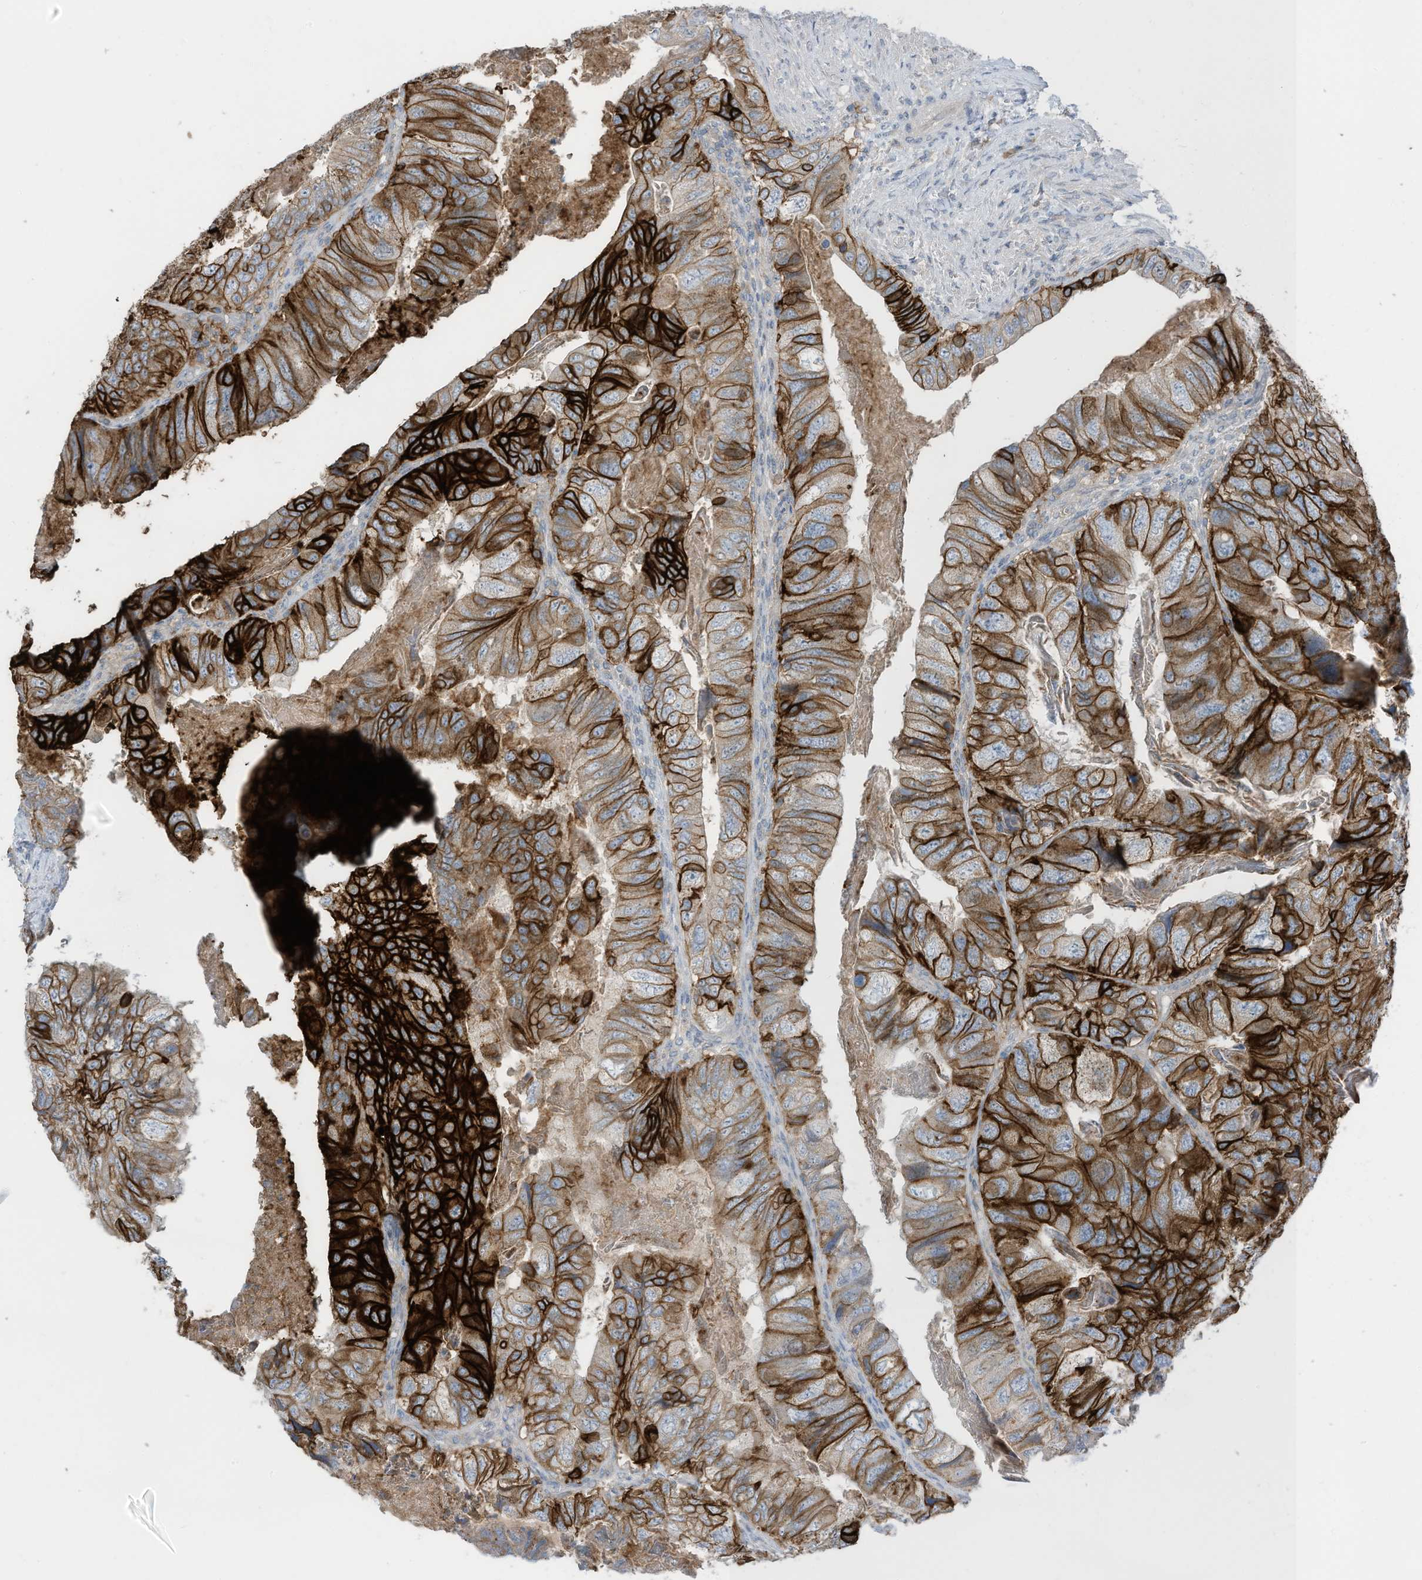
{"staining": {"intensity": "strong", "quantity": ">75%", "location": "cytoplasmic/membranous"}, "tissue": "colorectal cancer", "cell_type": "Tumor cells", "image_type": "cancer", "snomed": [{"axis": "morphology", "description": "Adenocarcinoma, NOS"}, {"axis": "topography", "description": "Rectum"}], "caption": "IHC histopathology image of neoplastic tissue: human adenocarcinoma (colorectal) stained using immunohistochemistry (IHC) exhibits high levels of strong protein expression localized specifically in the cytoplasmic/membranous of tumor cells, appearing as a cytoplasmic/membranous brown color.", "gene": "SLC1A5", "patient": {"sex": "male", "age": 63}}